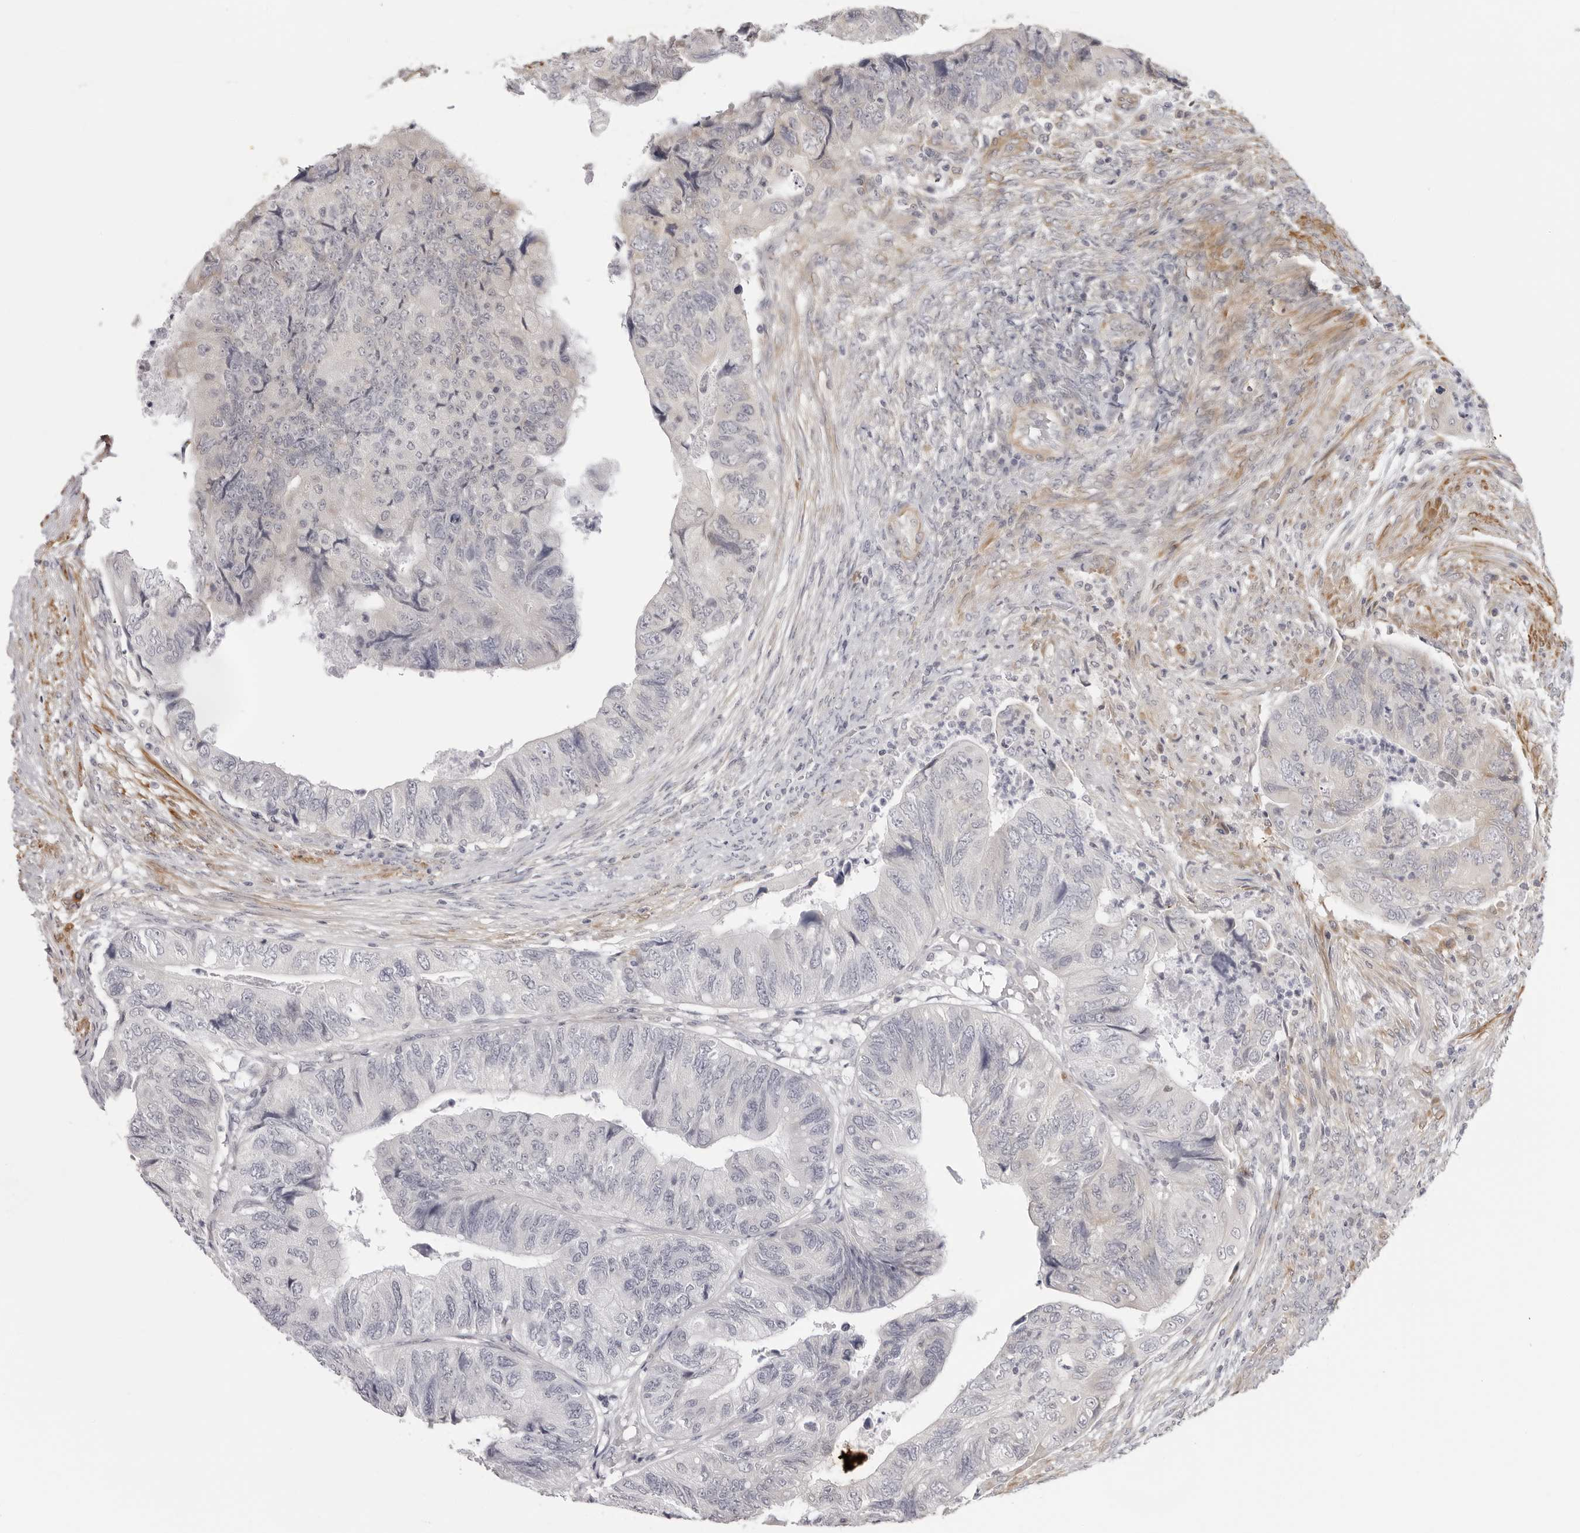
{"staining": {"intensity": "negative", "quantity": "none", "location": "none"}, "tissue": "colorectal cancer", "cell_type": "Tumor cells", "image_type": "cancer", "snomed": [{"axis": "morphology", "description": "Adenocarcinoma, NOS"}, {"axis": "topography", "description": "Rectum"}], "caption": "High magnification brightfield microscopy of adenocarcinoma (colorectal) stained with DAB (3,3'-diaminobenzidine) (brown) and counterstained with hematoxylin (blue): tumor cells show no significant expression. The staining was performed using DAB (3,3'-diaminobenzidine) to visualize the protein expression in brown, while the nuclei were stained in blue with hematoxylin (Magnification: 20x).", "gene": "SRGAP2", "patient": {"sex": "male", "age": 63}}